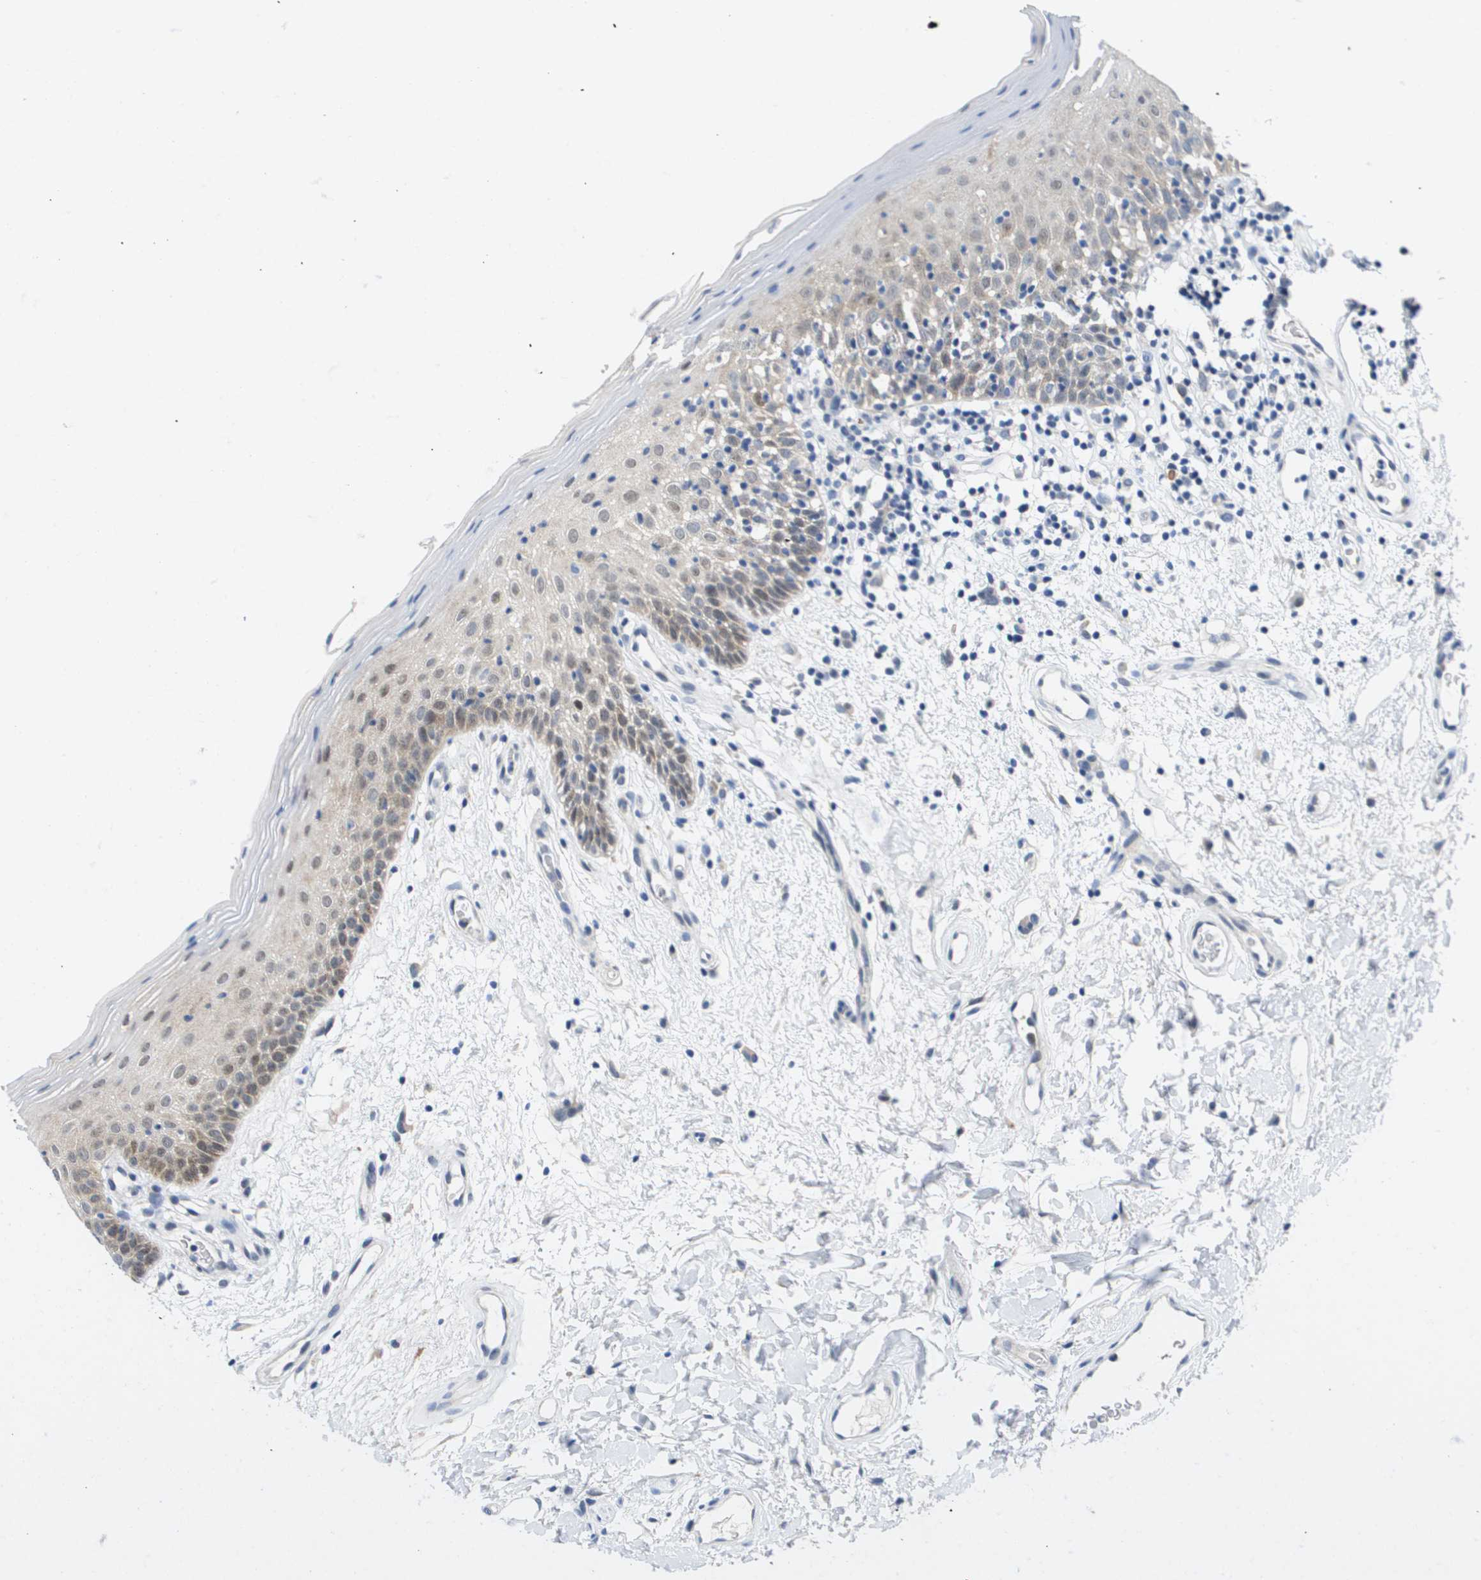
{"staining": {"intensity": "moderate", "quantity": "25%-75%", "location": "cytoplasmic/membranous,nuclear"}, "tissue": "oral mucosa", "cell_type": "Squamous epithelial cells", "image_type": "normal", "snomed": [{"axis": "morphology", "description": "Normal tissue, NOS"}, {"axis": "morphology", "description": "Squamous cell carcinoma, NOS"}, {"axis": "topography", "description": "Skeletal muscle"}, {"axis": "topography", "description": "Oral tissue"}, {"axis": "topography", "description": "Head-Neck"}], "caption": "The photomicrograph displays a brown stain indicating the presence of a protein in the cytoplasmic/membranous,nuclear of squamous epithelial cells in oral mucosa. (DAB IHC with brightfield microscopy, high magnification).", "gene": "FKBP4", "patient": {"sex": "male", "age": 71}}